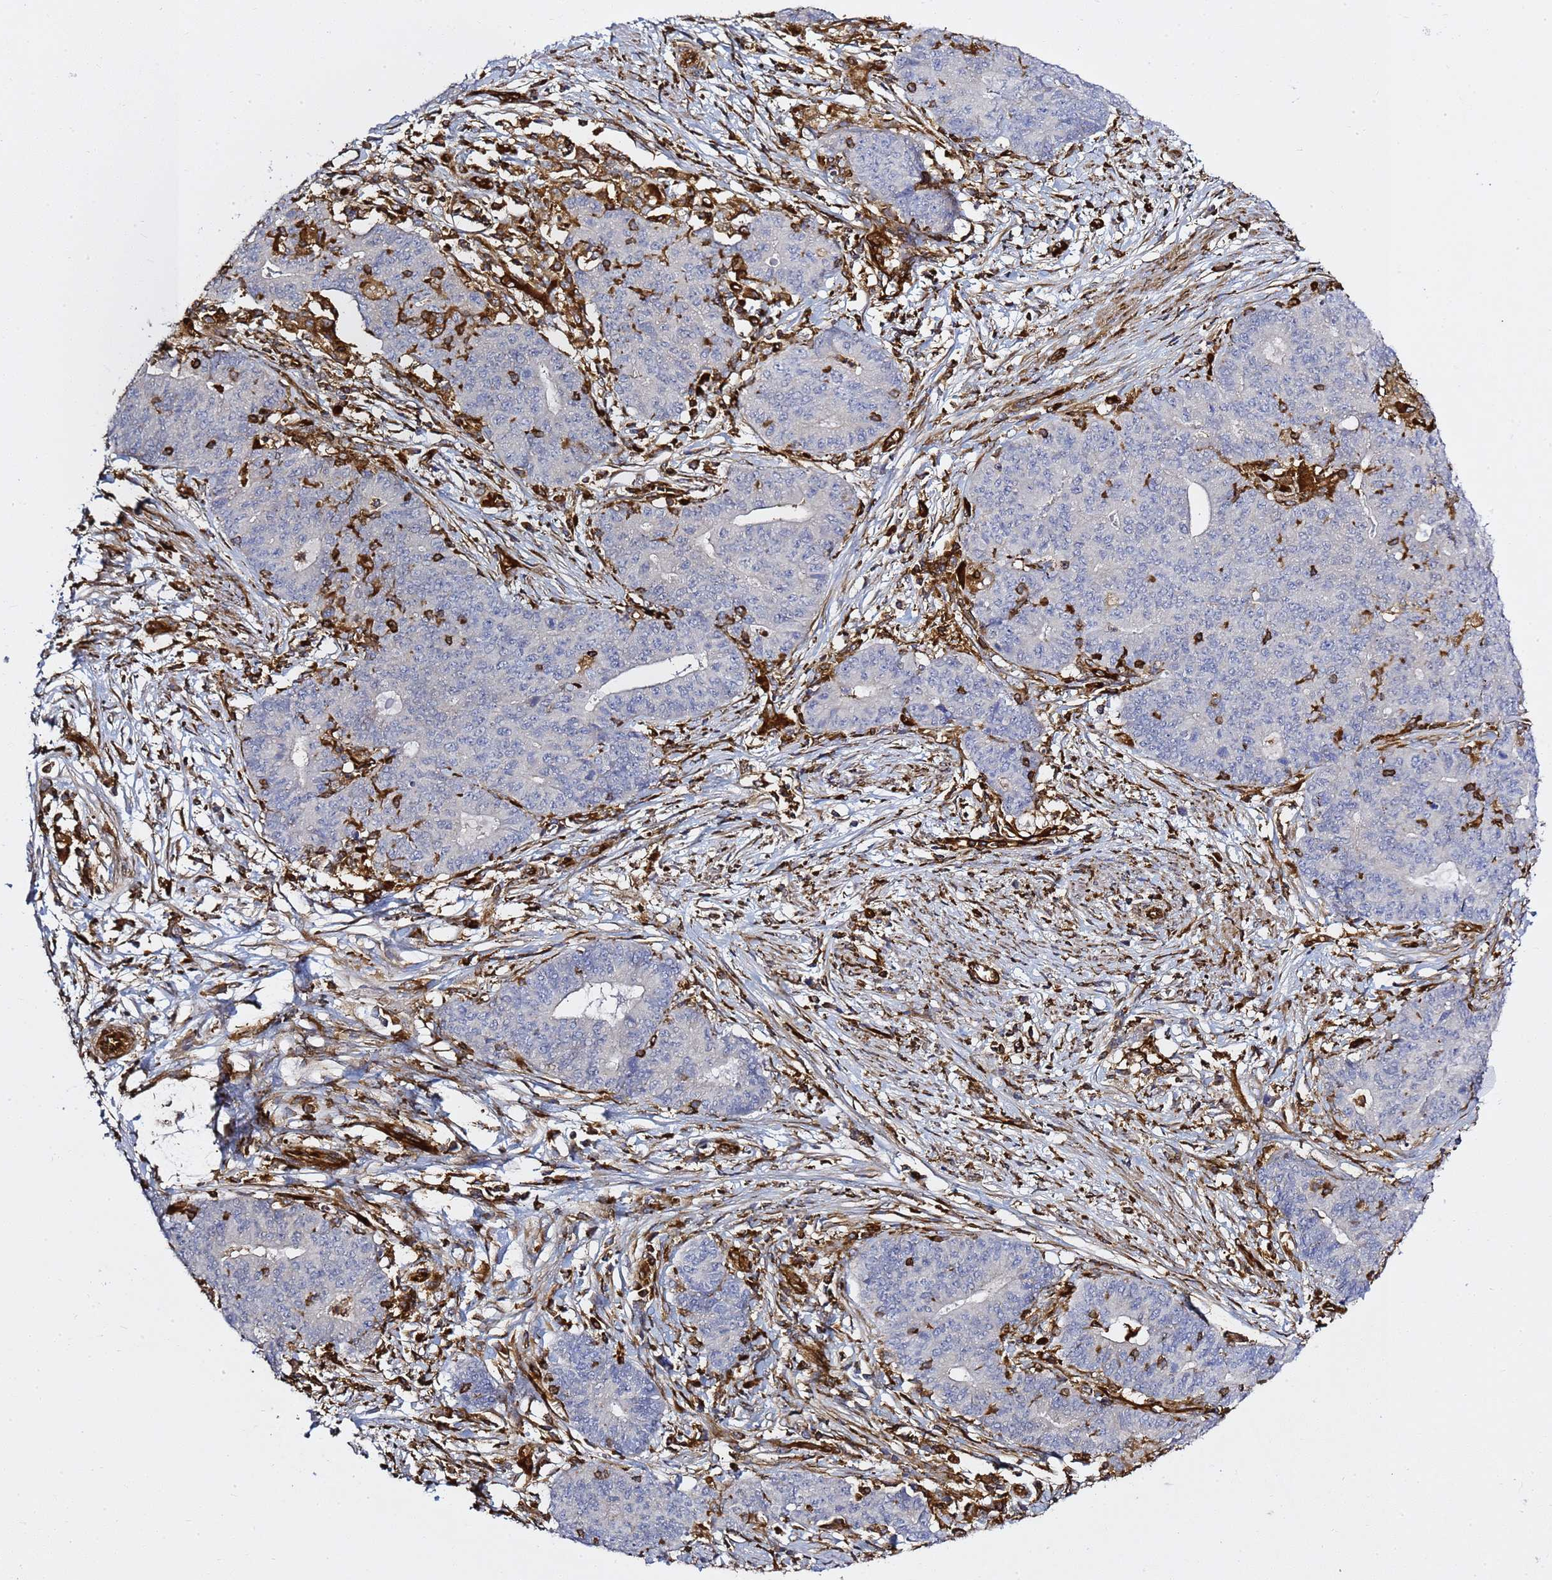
{"staining": {"intensity": "negative", "quantity": "none", "location": "none"}, "tissue": "endometrial cancer", "cell_type": "Tumor cells", "image_type": "cancer", "snomed": [{"axis": "morphology", "description": "Adenocarcinoma, NOS"}, {"axis": "topography", "description": "Endometrium"}], "caption": "Immunohistochemistry (IHC) photomicrograph of neoplastic tissue: endometrial cancer stained with DAB exhibits no significant protein expression in tumor cells.", "gene": "ZBTB8OS", "patient": {"sex": "female", "age": 59}}